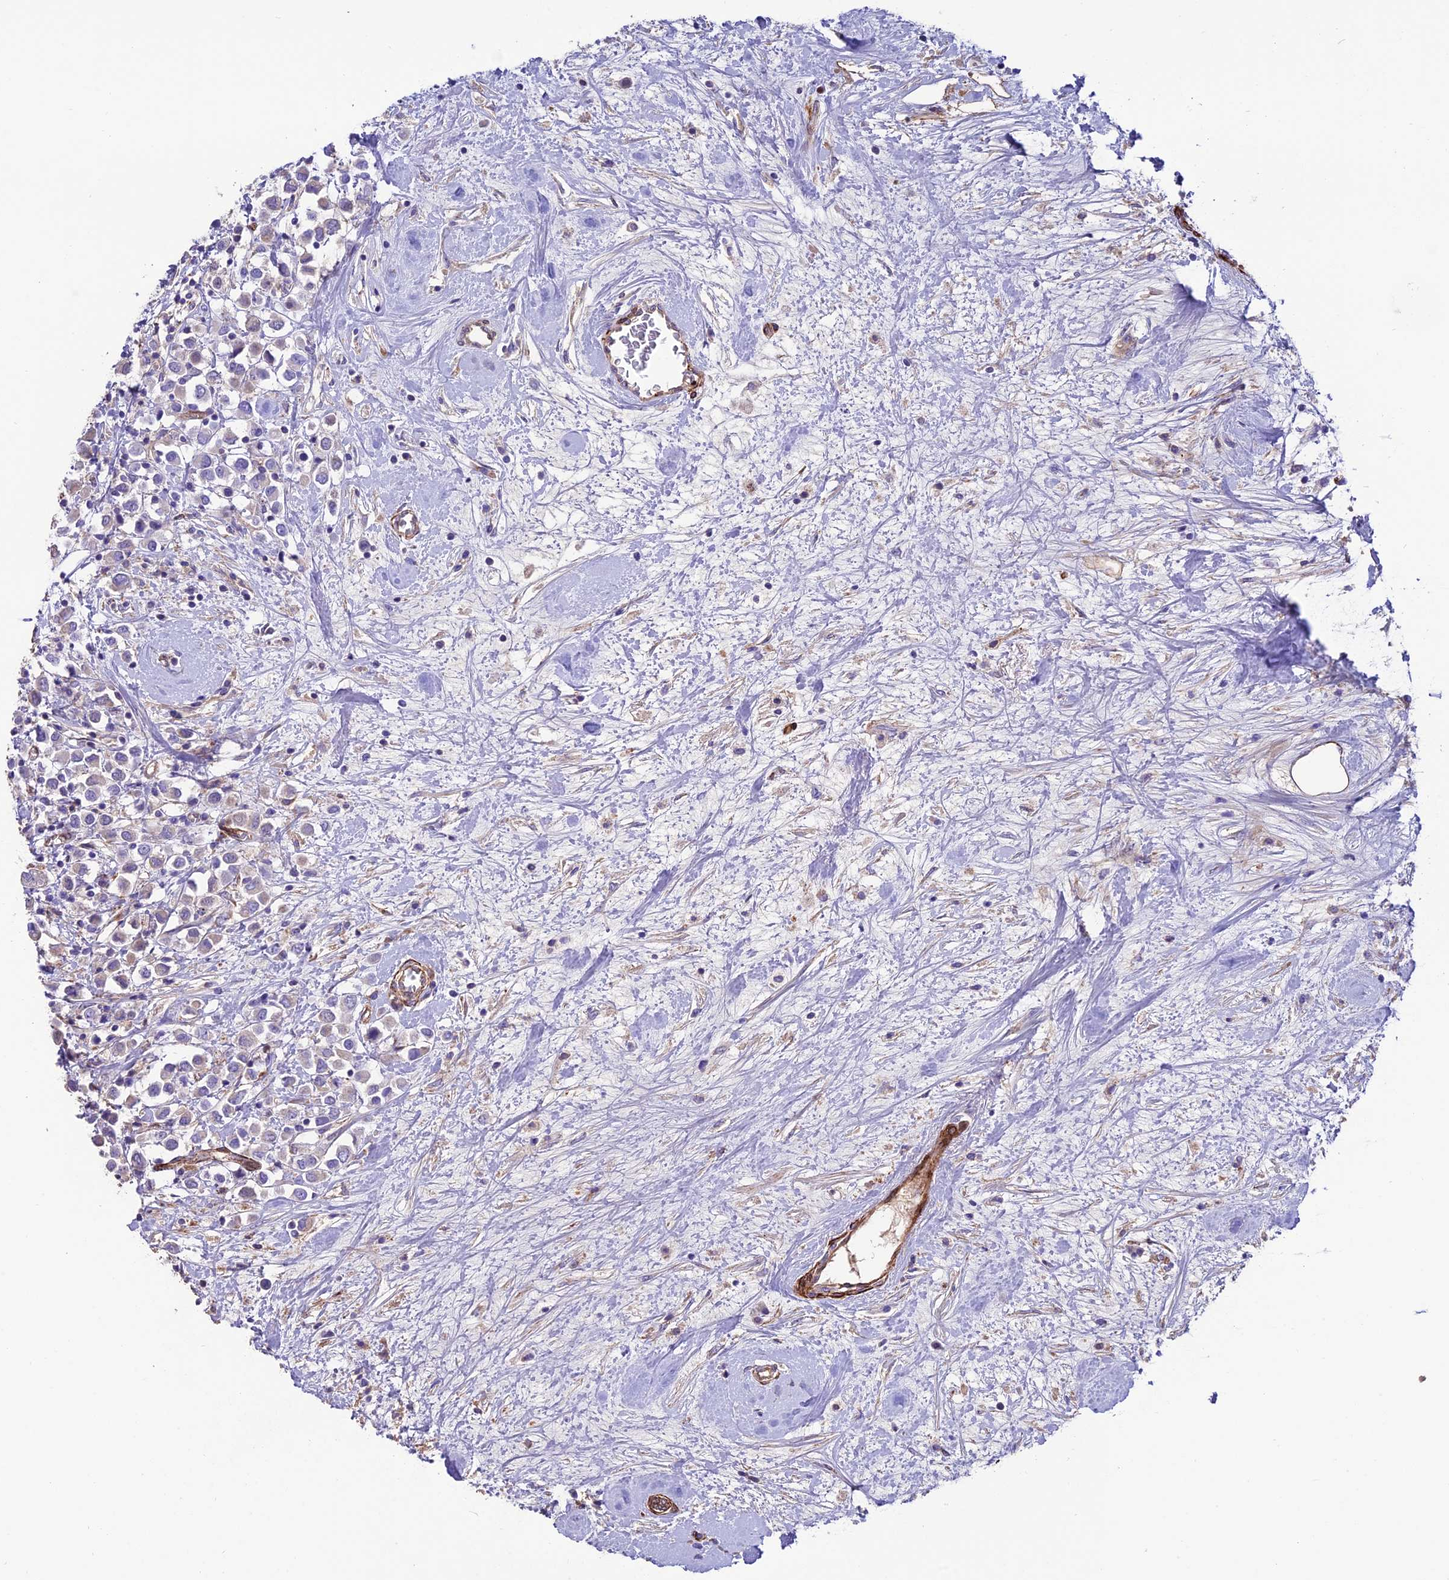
{"staining": {"intensity": "negative", "quantity": "none", "location": "none"}, "tissue": "breast cancer", "cell_type": "Tumor cells", "image_type": "cancer", "snomed": [{"axis": "morphology", "description": "Duct carcinoma"}, {"axis": "topography", "description": "Breast"}], "caption": "Photomicrograph shows no significant protein staining in tumor cells of infiltrating ductal carcinoma (breast). (DAB (3,3'-diaminobenzidine) immunohistochemistry (IHC), high magnification).", "gene": "REX1BD", "patient": {"sex": "female", "age": 61}}